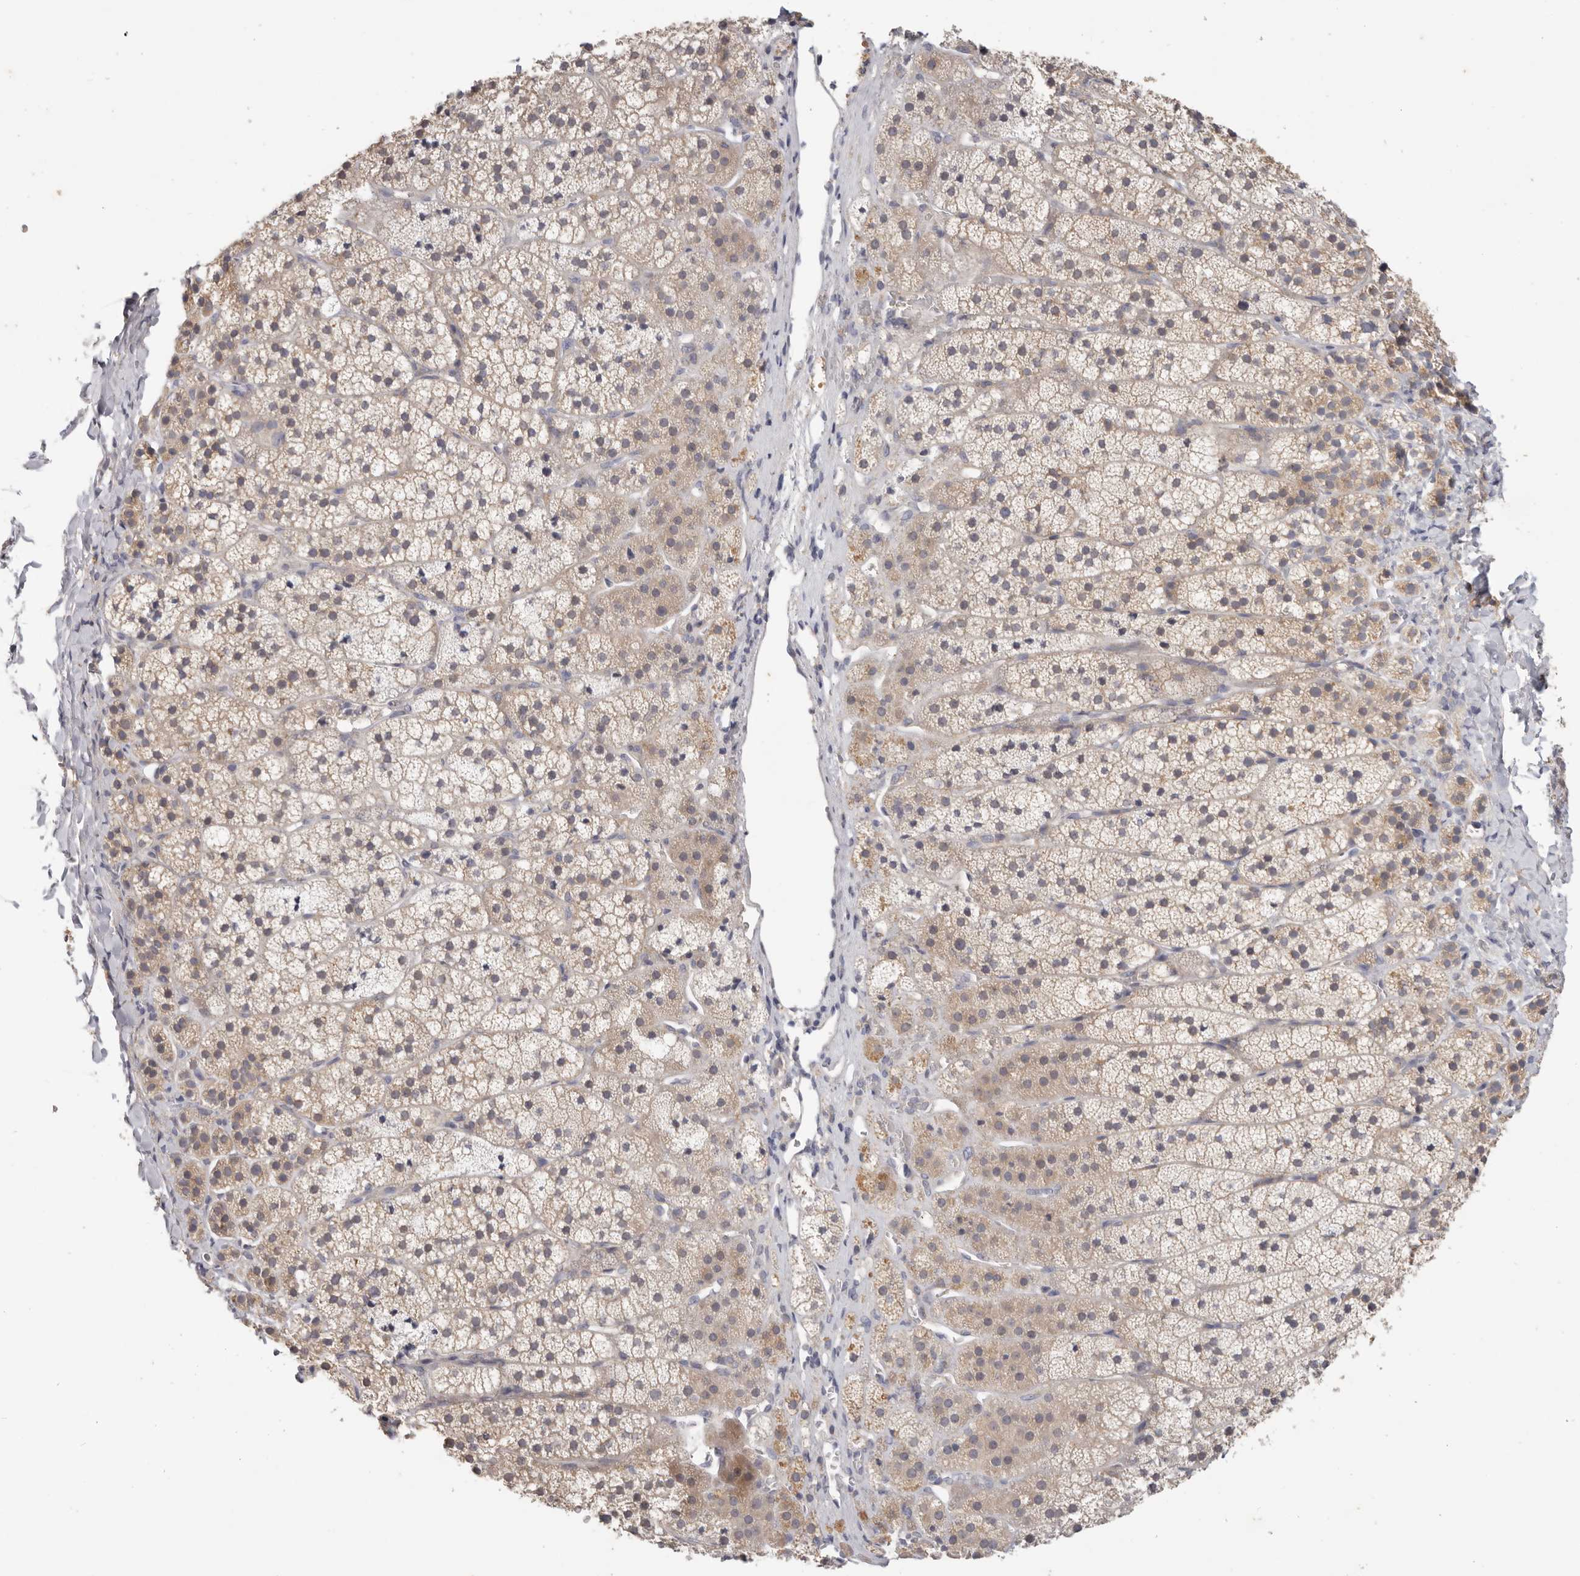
{"staining": {"intensity": "moderate", "quantity": "25%-75%", "location": "cytoplasmic/membranous"}, "tissue": "adrenal gland", "cell_type": "Glandular cells", "image_type": "normal", "snomed": [{"axis": "morphology", "description": "Normal tissue, NOS"}, {"axis": "topography", "description": "Adrenal gland"}], "caption": "Normal adrenal gland shows moderate cytoplasmic/membranous expression in approximately 25%-75% of glandular cells, visualized by immunohistochemistry. (DAB (3,3'-diaminobenzidine) = brown stain, brightfield microscopy at high magnification).", "gene": "WDR77", "patient": {"sex": "female", "age": 44}}